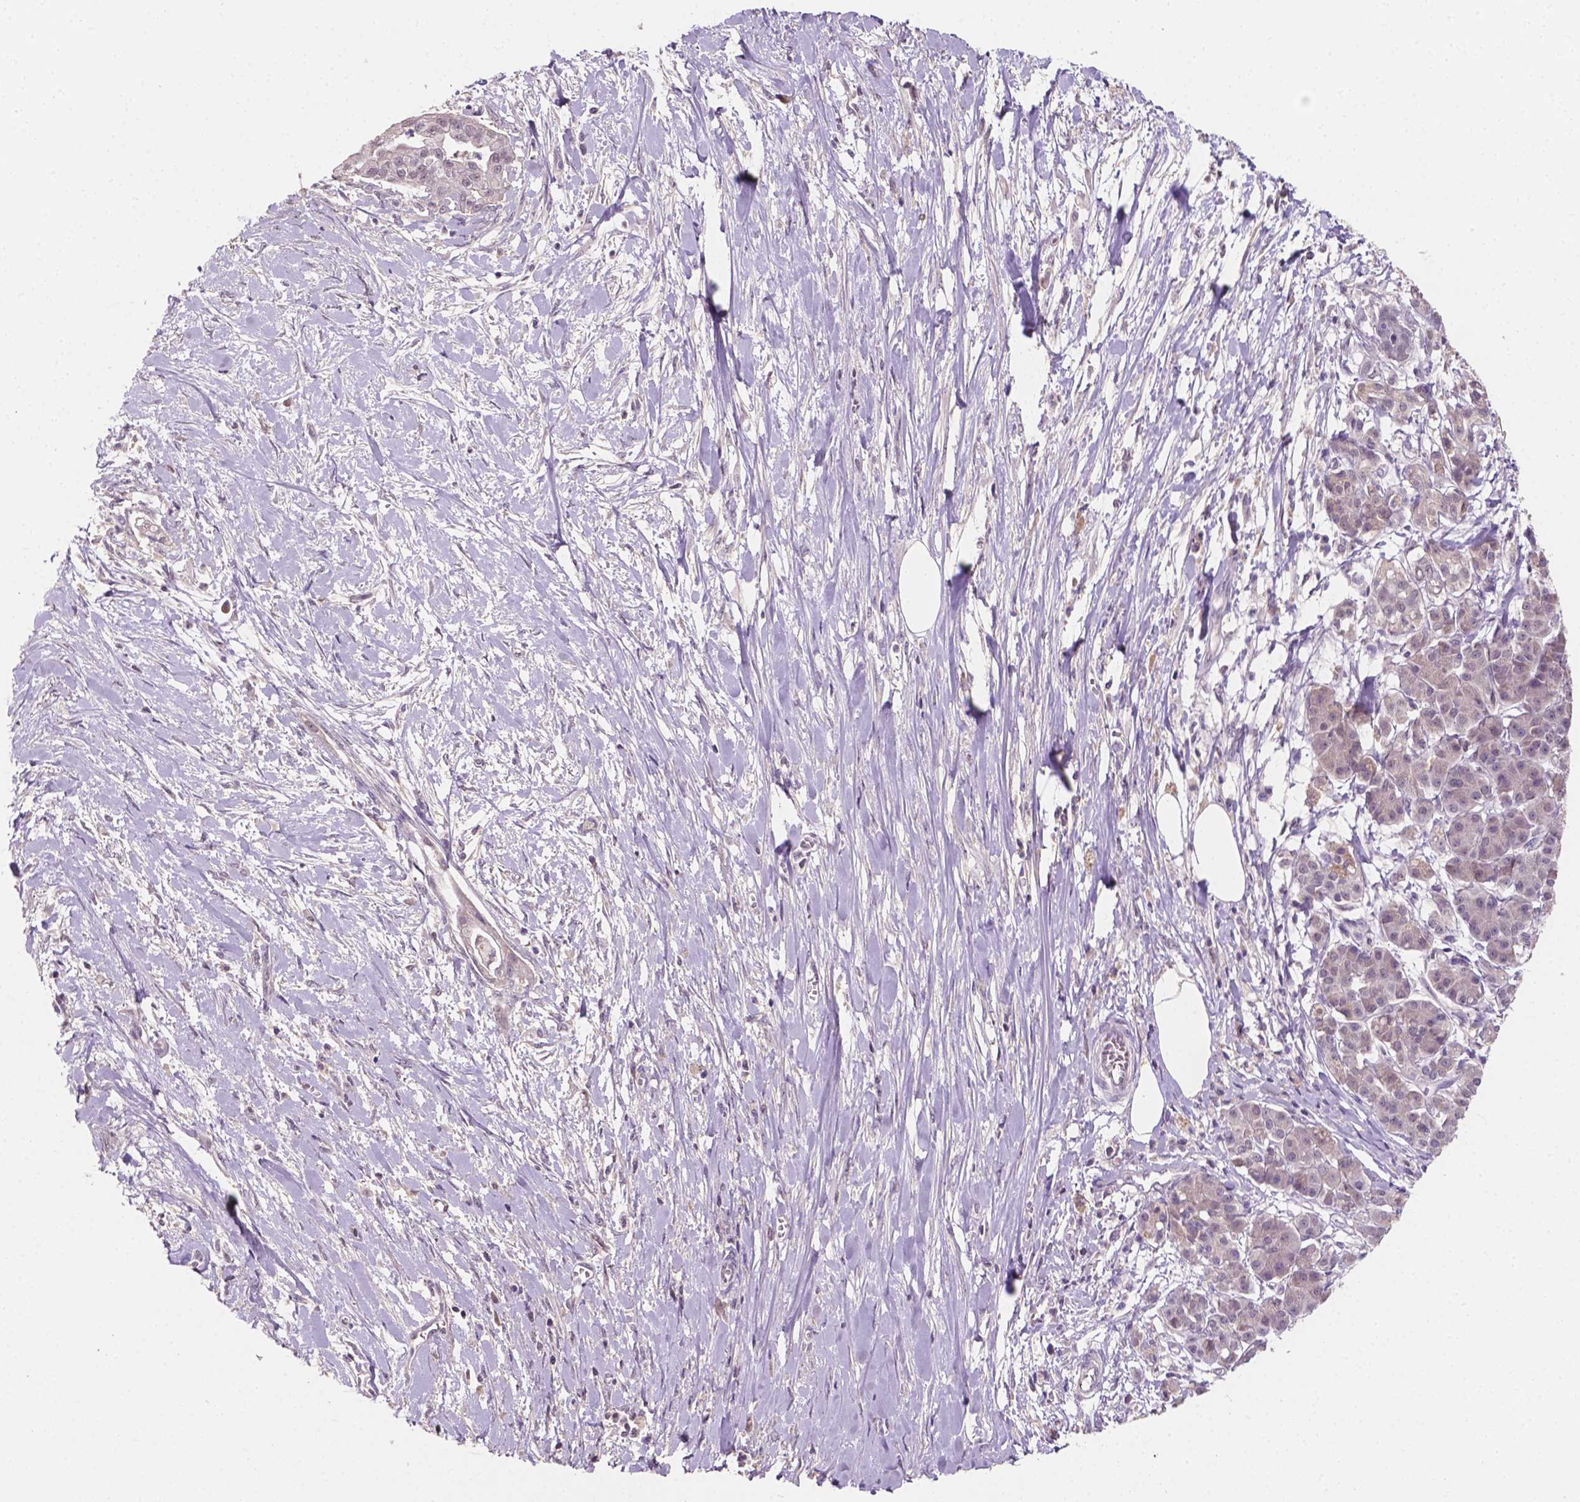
{"staining": {"intensity": "negative", "quantity": "none", "location": "none"}, "tissue": "pancreatic cancer", "cell_type": "Tumor cells", "image_type": "cancer", "snomed": [{"axis": "morphology", "description": "Normal tissue, NOS"}, {"axis": "morphology", "description": "Adenocarcinoma, NOS"}, {"axis": "topography", "description": "Lymph node"}, {"axis": "topography", "description": "Pancreas"}], "caption": "Tumor cells show no significant protein expression in pancreatic cancer (adenocarcinoma).", "gene": "MROH6", "patient": {"sex": "female", "age": 58}}